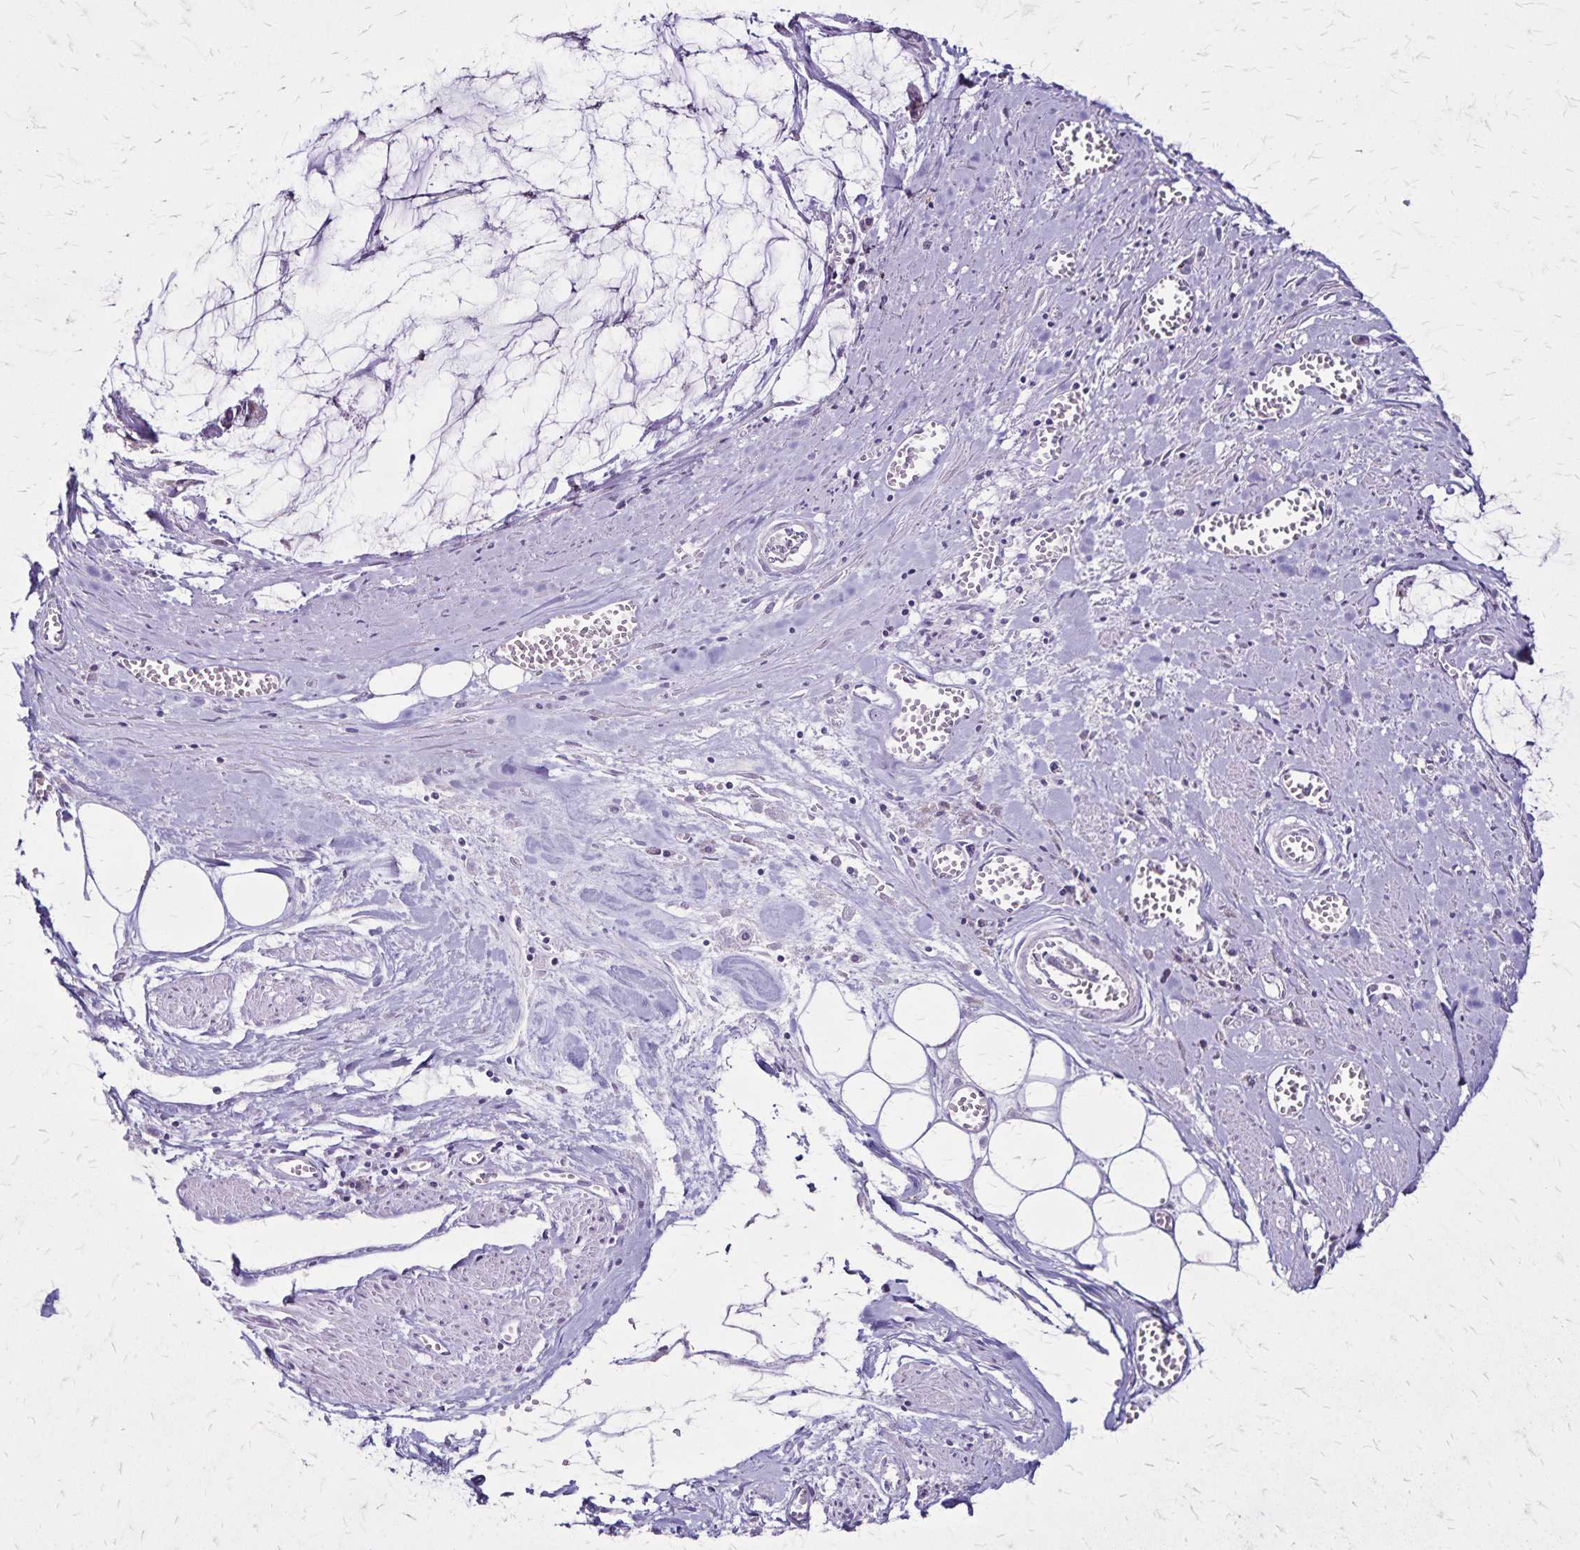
{"staining": {"intensity": "negative", "quantity": "none", "location": "none"}, "tissue": "ovarian cancer", "cell_type": "Tumor cells", "image_type": "cancer", "snomed": [{"axis": "morphology", "description": "Cystadenocarcinoma, mucinous, NOS"}, {"axis": "topography", "description": "Ovary"}], "caption": "The histopathology image exhibits no significant staining in tumor cells of ovarian mucinous cystadenocarcinoma. (Stains: DAB (3,3'-diaminobenzidine) immunohistochemistry with hematoxylin counter stain, Microscopy: brightfield microscopy at high magnification).", "gene": "OR51B5", "patient": {"sex": "female", "age": 90}}